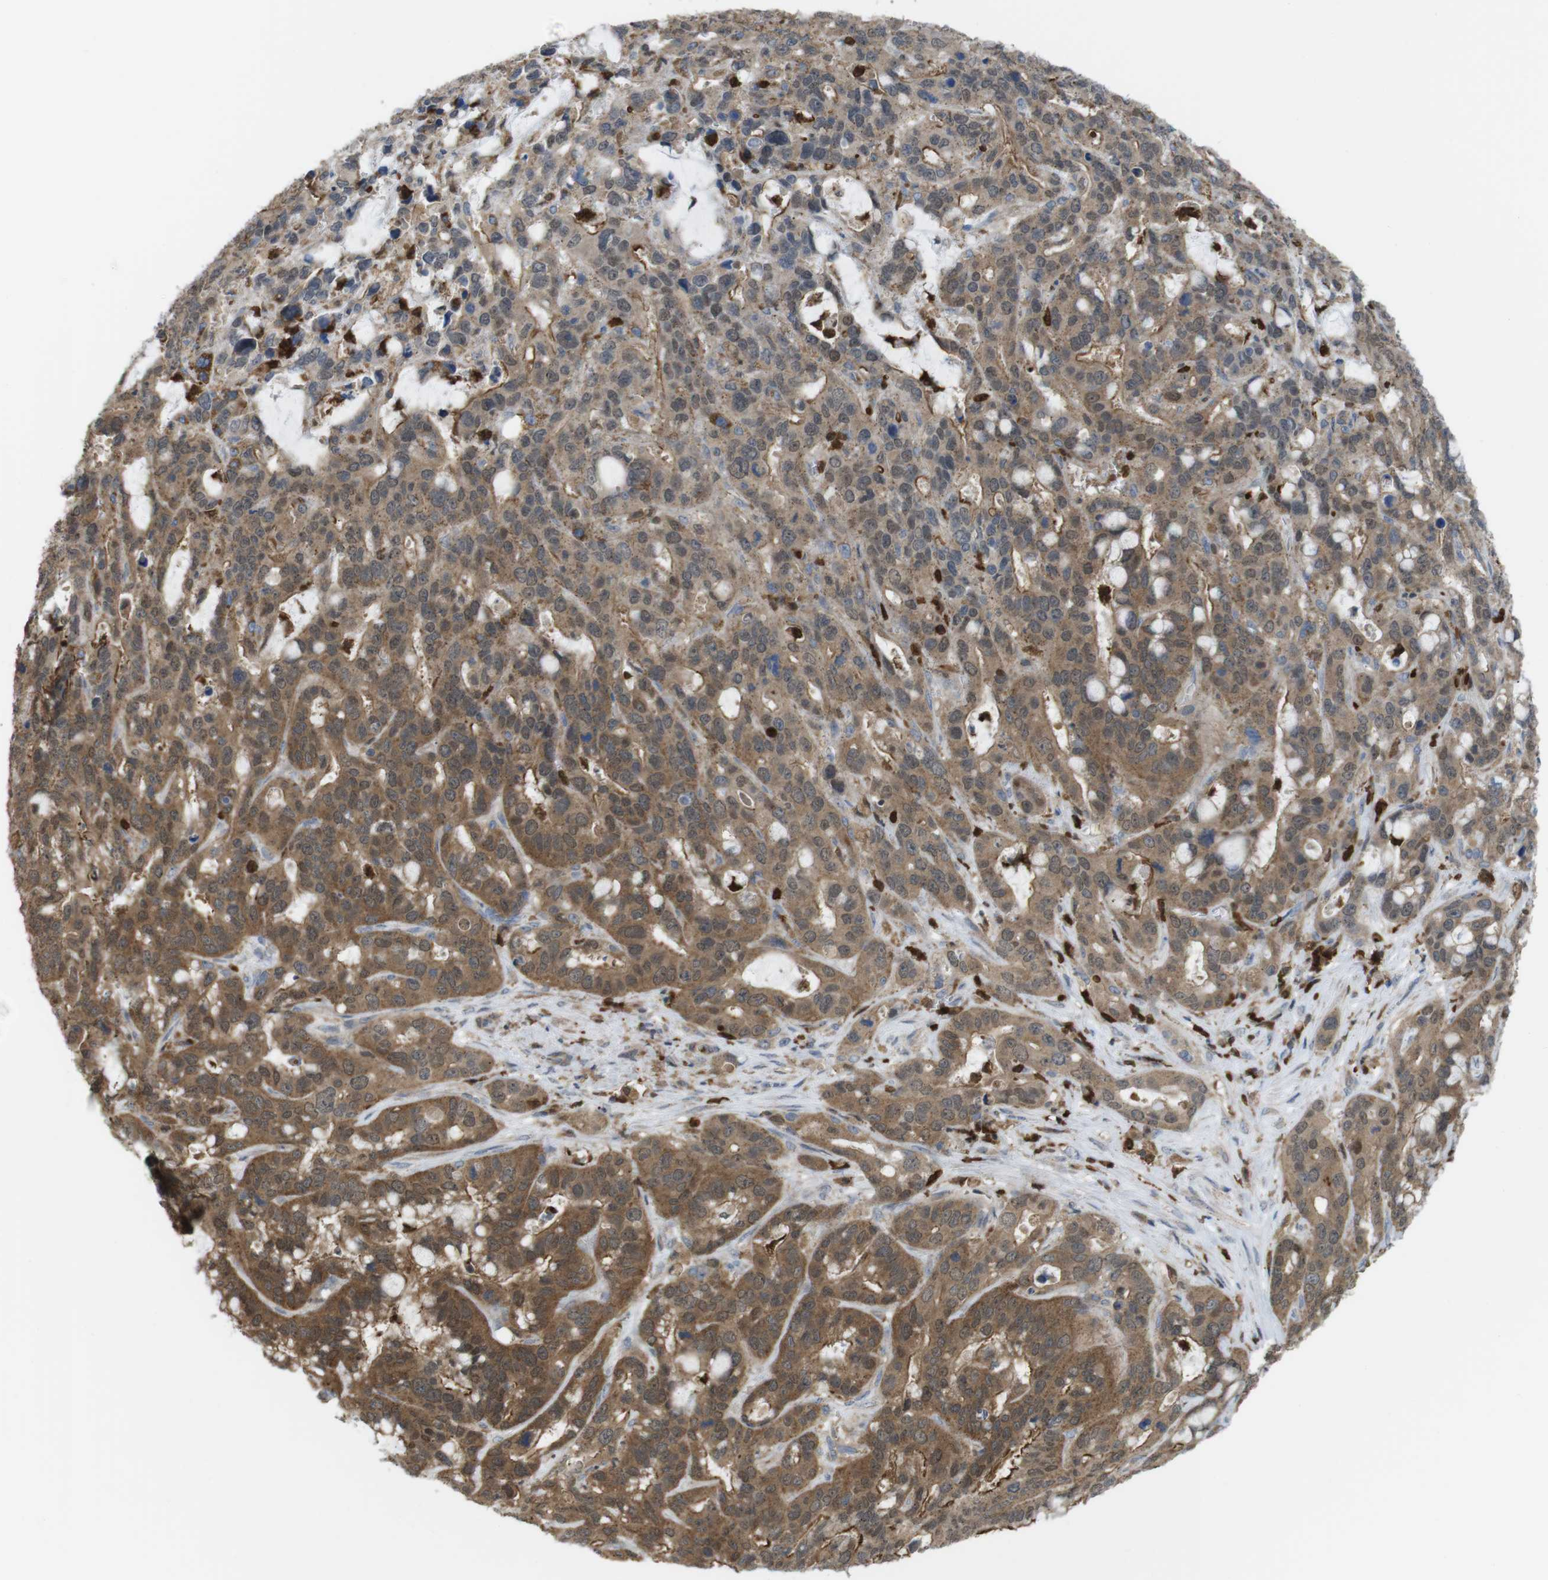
{"staining": {"intensity": "moderate", "quantity": ">75%", "location": "cytoplasmic/membranous"}, "tissue": "liver cancer", "cell_type": "Tumor cells", "image_type": "cancer", "snomed": [{"axis": "morphology", "description": "Cholangiocarcinoma"}, {"axis": "topography", "description": "Liver"}], "caption": "IHC micrograph of neoplastic tissue: liver cancer stained using immunohistochemistry (IHC) displays medium levels of moderate protein expression localized specifically in the cytoplasmic/membranous of tumor cells, appearing as a cytoplasmic/membranous brown color.", "gene": "PRKCD", "patient": {"sex": "female", "age": 65}}